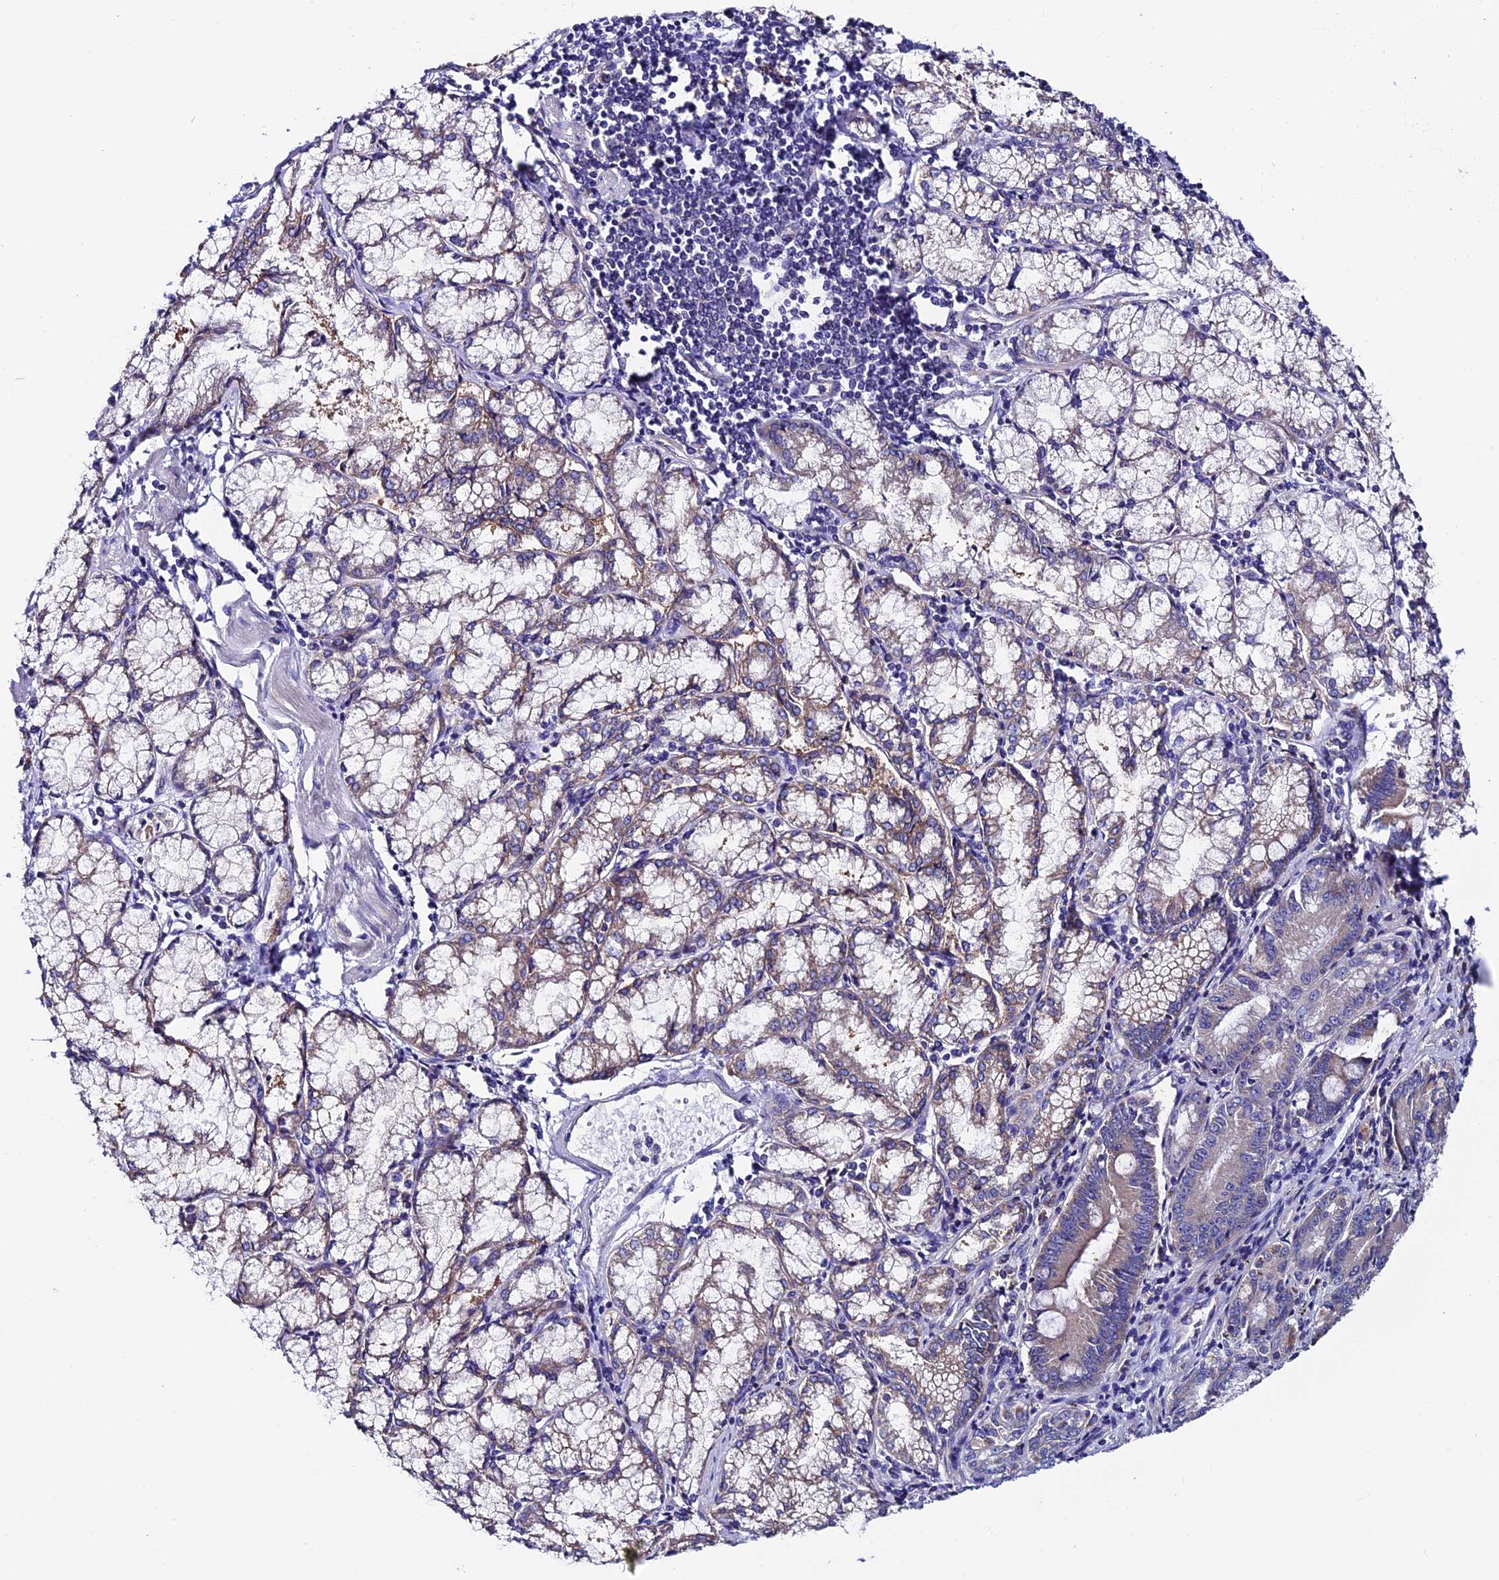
{"staining": {"intensity": "moderate", "quantity": "25%-75%", "location": "cytoplasmic/membranous"}, "tissue": "pancreatic cancer", "cell_type": "Tumor cells", "image_type": "cancer", "snomed": [{"axis": "morphology", "description": "Adenocarcinoma, NOS"}, {"axis": "topography", "description": "Pancreas"}], "caption": "Pancreatic cancer stained for a protein reveals moderate cytoplasmic/membranous positivity in tumor cells.", "gene": "COMTD1", "patient": {"sex": "female", "age": 50}}